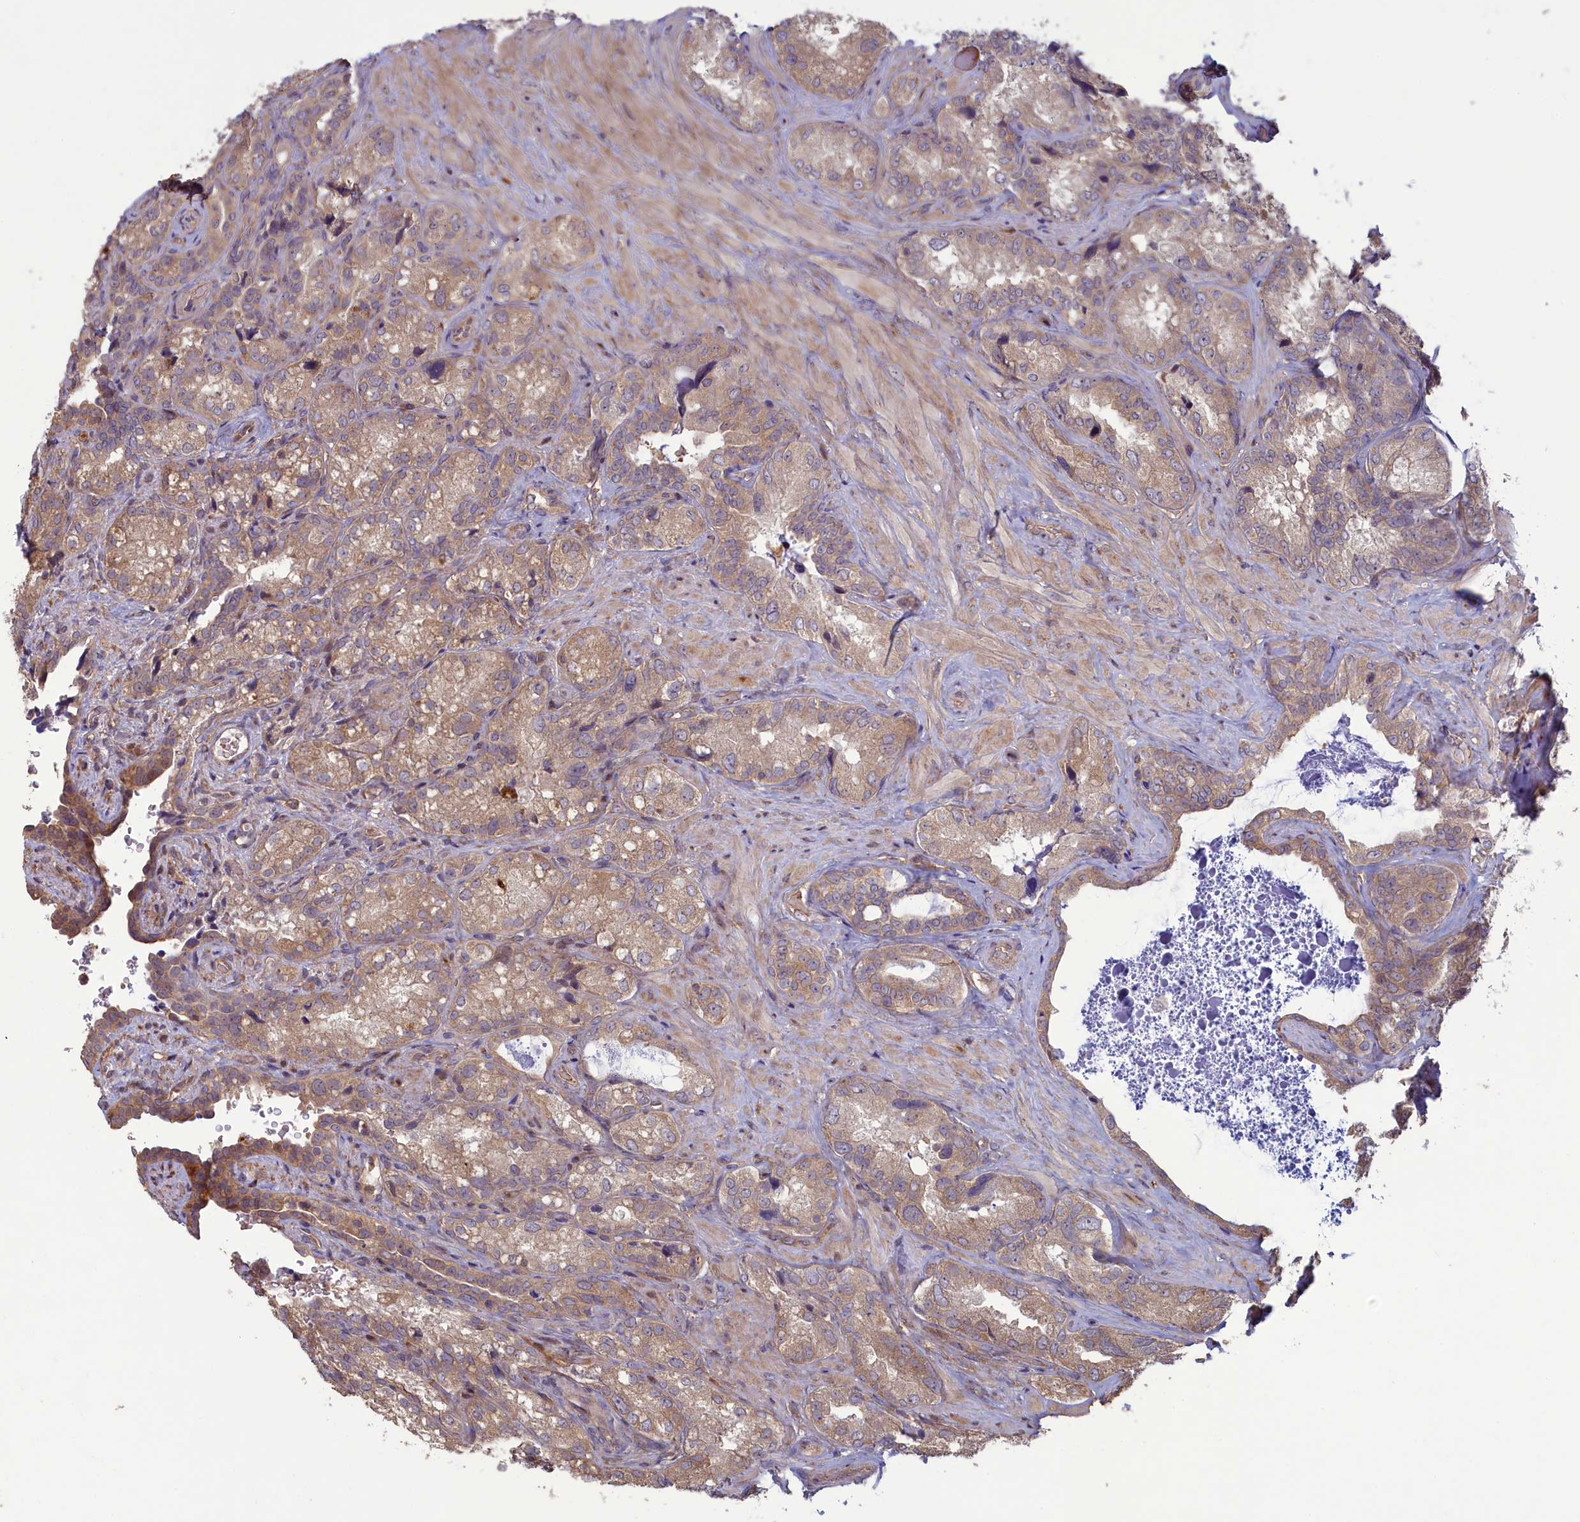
{"staining": {"intensity": "moderate", "quantity": "25%-75%", "location": "cytoplasmic/membranous"}, "tissue": "seminal vesicle", "cell_type": "Glandular cells", "image_type": "normal", "snomed": [{"axis": "morphology", "description": "Normal tissue, NOS"}, {"axis": "topography", "description": "Seminal veicle"}, {"axis": "topography", "description": "Peripheral nerve tissue"}], "caption": "Immunohistochemical staining of benign seminal vesicle reveals 25%-75% levels of moderate cytoplasmic/membranous protein positivity in about 25%-75% of glandular cells.", "gene": "CIAO2B", "patient": {"sex": "male", "age": 67}}